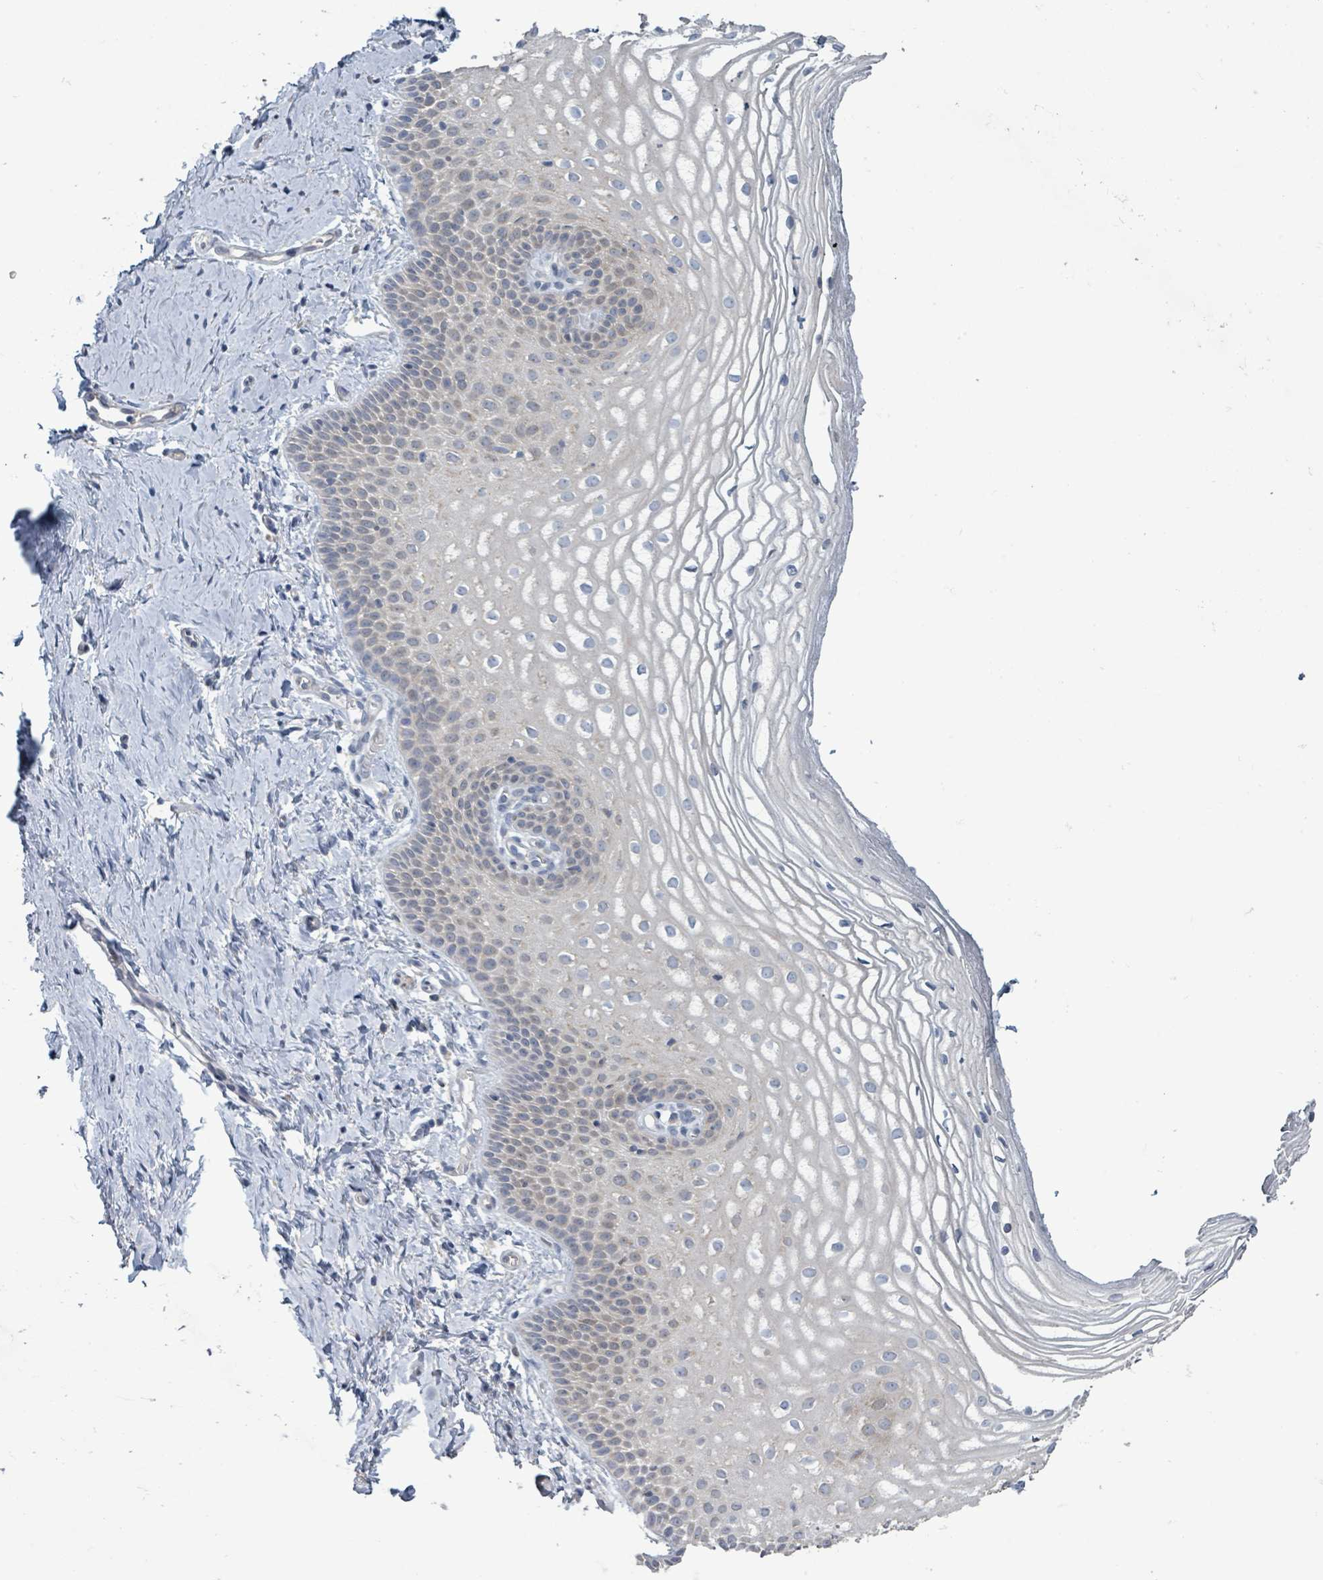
{"staining": {"intensity": "weak", "quantity": "<25%", "location": "nuclear"}, "tissue": "vagina", "cell_type": "Squamous epithelial cells", "image_type": "normal", "snomed": [{"axis": "morphology", "description": "Normal tissue, NOS"}, {"axis": "topography", "description": "Vagina"}], "caption": "Immunohistochemical staining of unremarkable vagina shows no significant positivity in squamous epithelial cells.", "gene": "RPL32", "patient": {"sex": "female", "age": 56}}